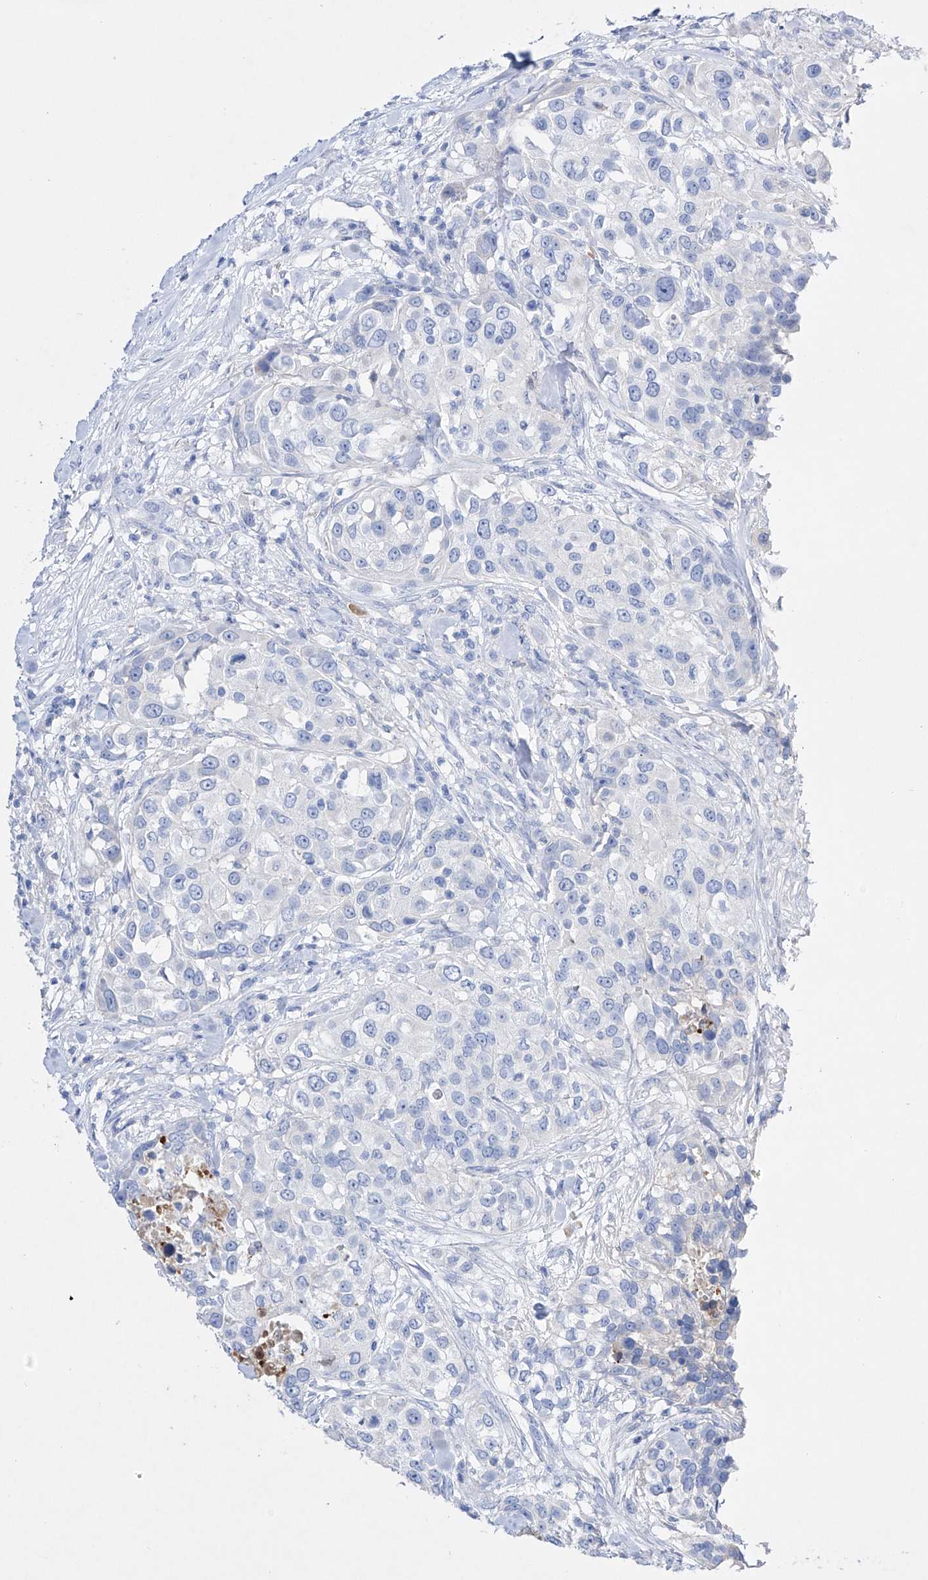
{"staining": {"intensity": "negative", "quantity": "none", "location": "none"}, "tissue": "urothelial cancer", "cell_type": "Tumor cells", "image_type": "cancer", "snomed": [{"axis": "morphology", "description": "Urothelial carcinoma, High grade"}, {"axis": "topography", "description": "Urinary bladder"}], "caption": "Urothelial cancer stained for a protein using IHC demonstrates no positivity tumor cells.", "gene": "TM7SF2", "patient": {"sex": "female", "age": 80}}